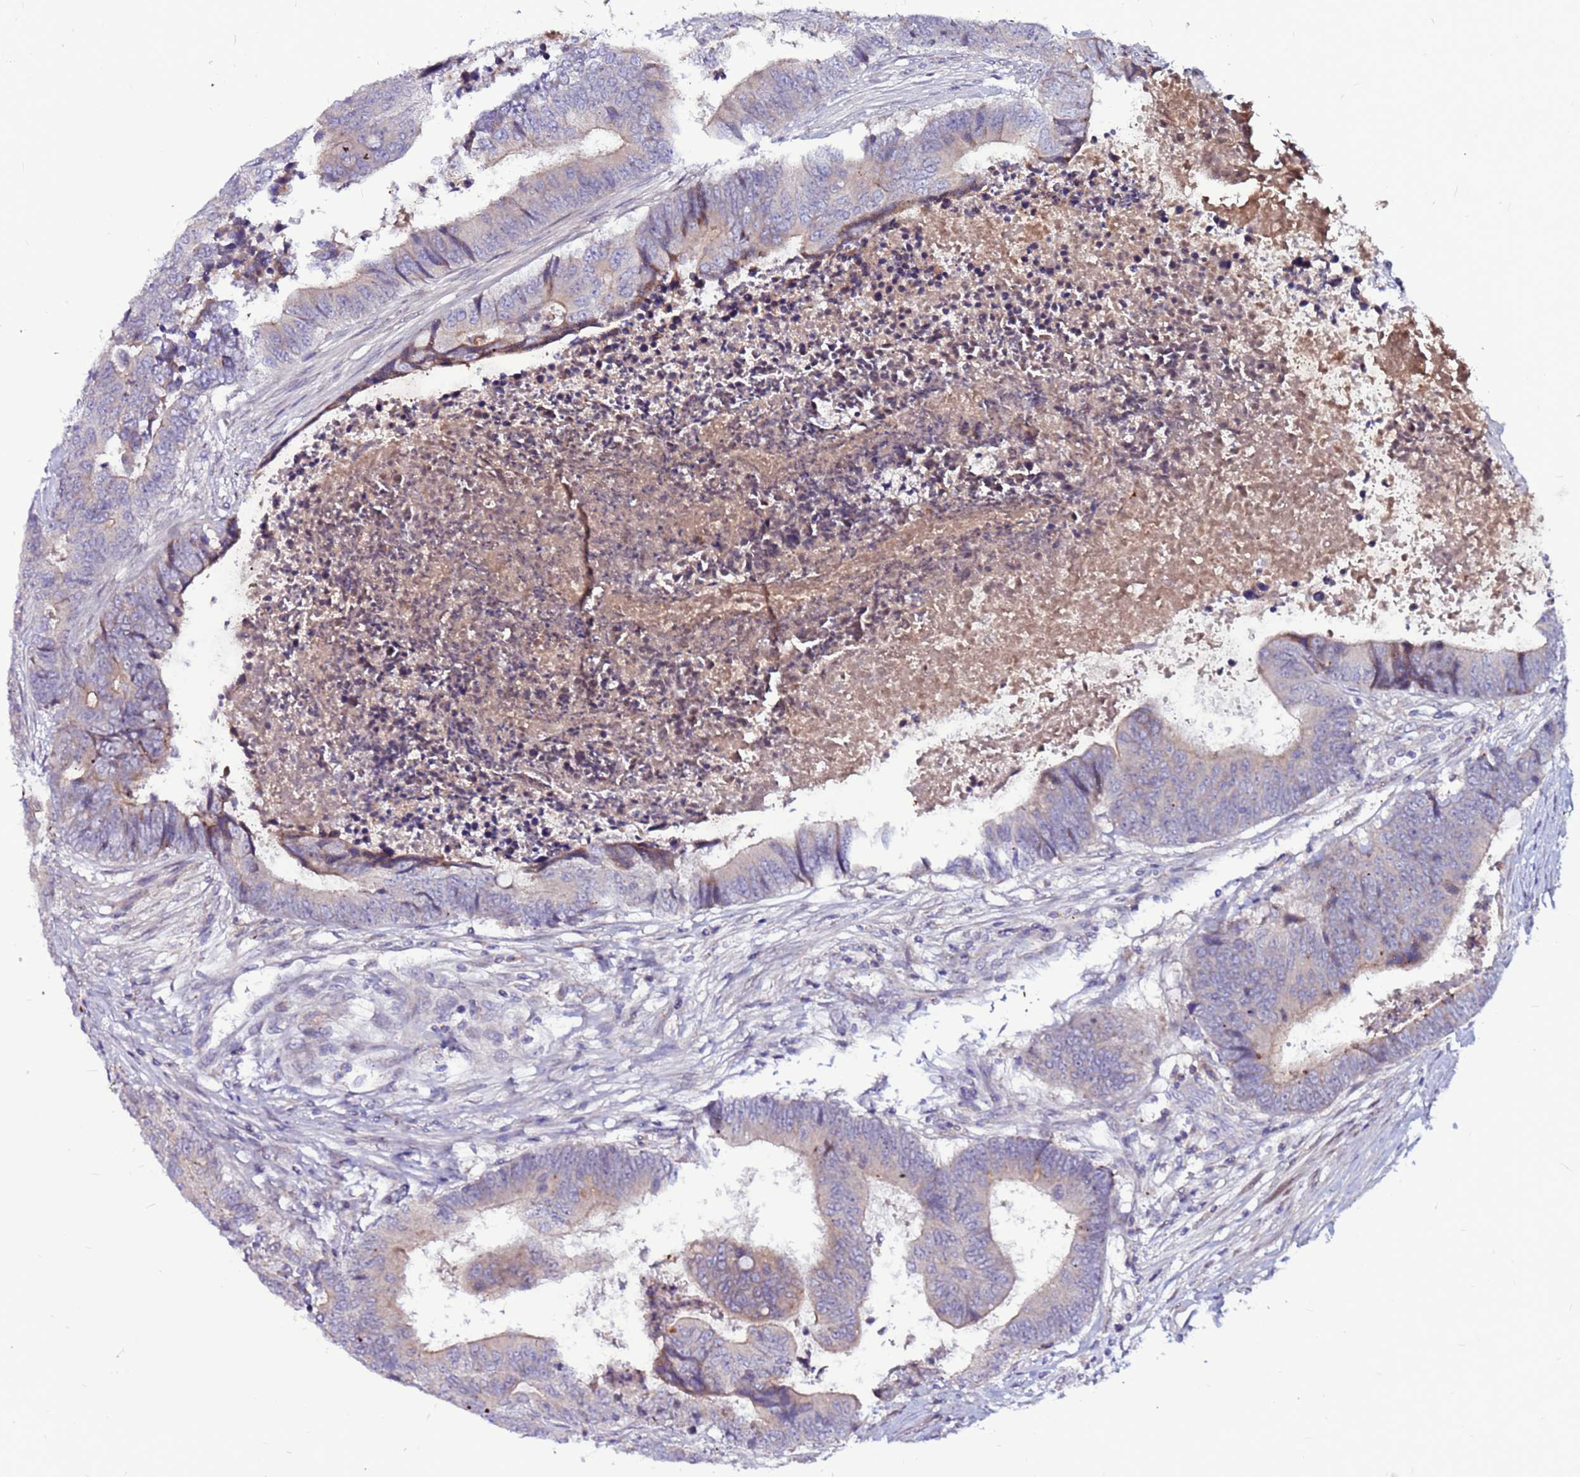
{"staining": {"intensity": "weak", "quantity": "<25%", "location": "cytoplasmic/membranous"}, "tissue": "colorectal cancer", "cell_type": "Tumor cells", "image_type": "cancer", "snomed": [{"axis": "morphology", "description": "Adenocarcinoma, NOS"}, {"axis": "topography", "description": "Rectum"}], "caption": "Tumor cells are negative for protein expression in human adenocarcinoma (colorectal).", "gene": "CCDC71", "patient": {"sex": "male", "age": 84}}